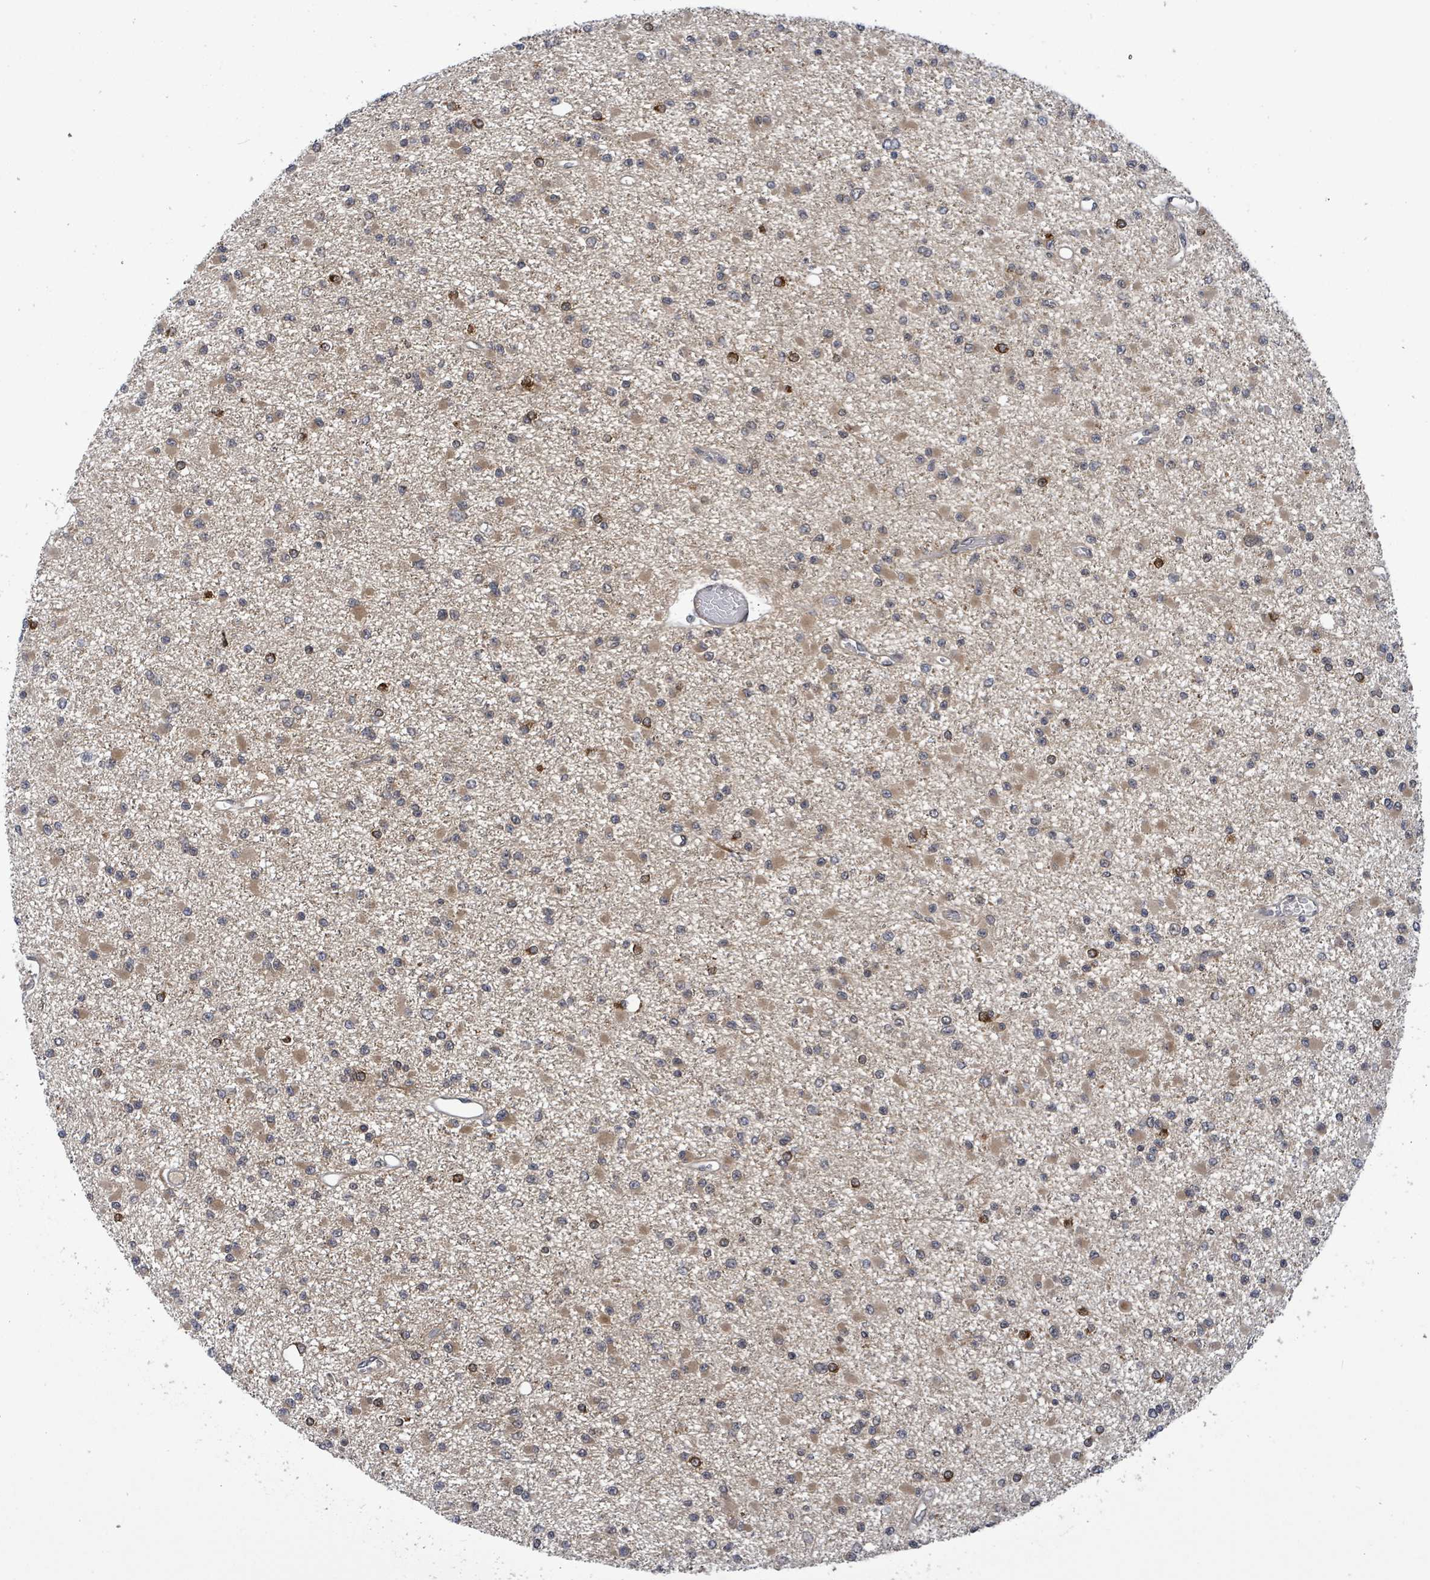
{"staining": {"intensity": "moderate", "quantity": "25%-75%", "location": "cytoplasmic/membranous"}, "tissue": "glioma", "cell_type": "Tumor cells", "image_type": "cancer", "snomed": [{"axis": "morphology", "description": "Glioma, malignant, Low grade"}, {"axis": "topography", "description": "Brain"}], "caption": "Tumor cells demonstrate medium levels of moderate cytoplasmic/membranous staining in approximately 25%-75% of cells in glioma. (Brightfield microscopy of DAB IHC at high magnification).", "gene": "FBXO6", "patient": {"sex": "female", "age": 22}}